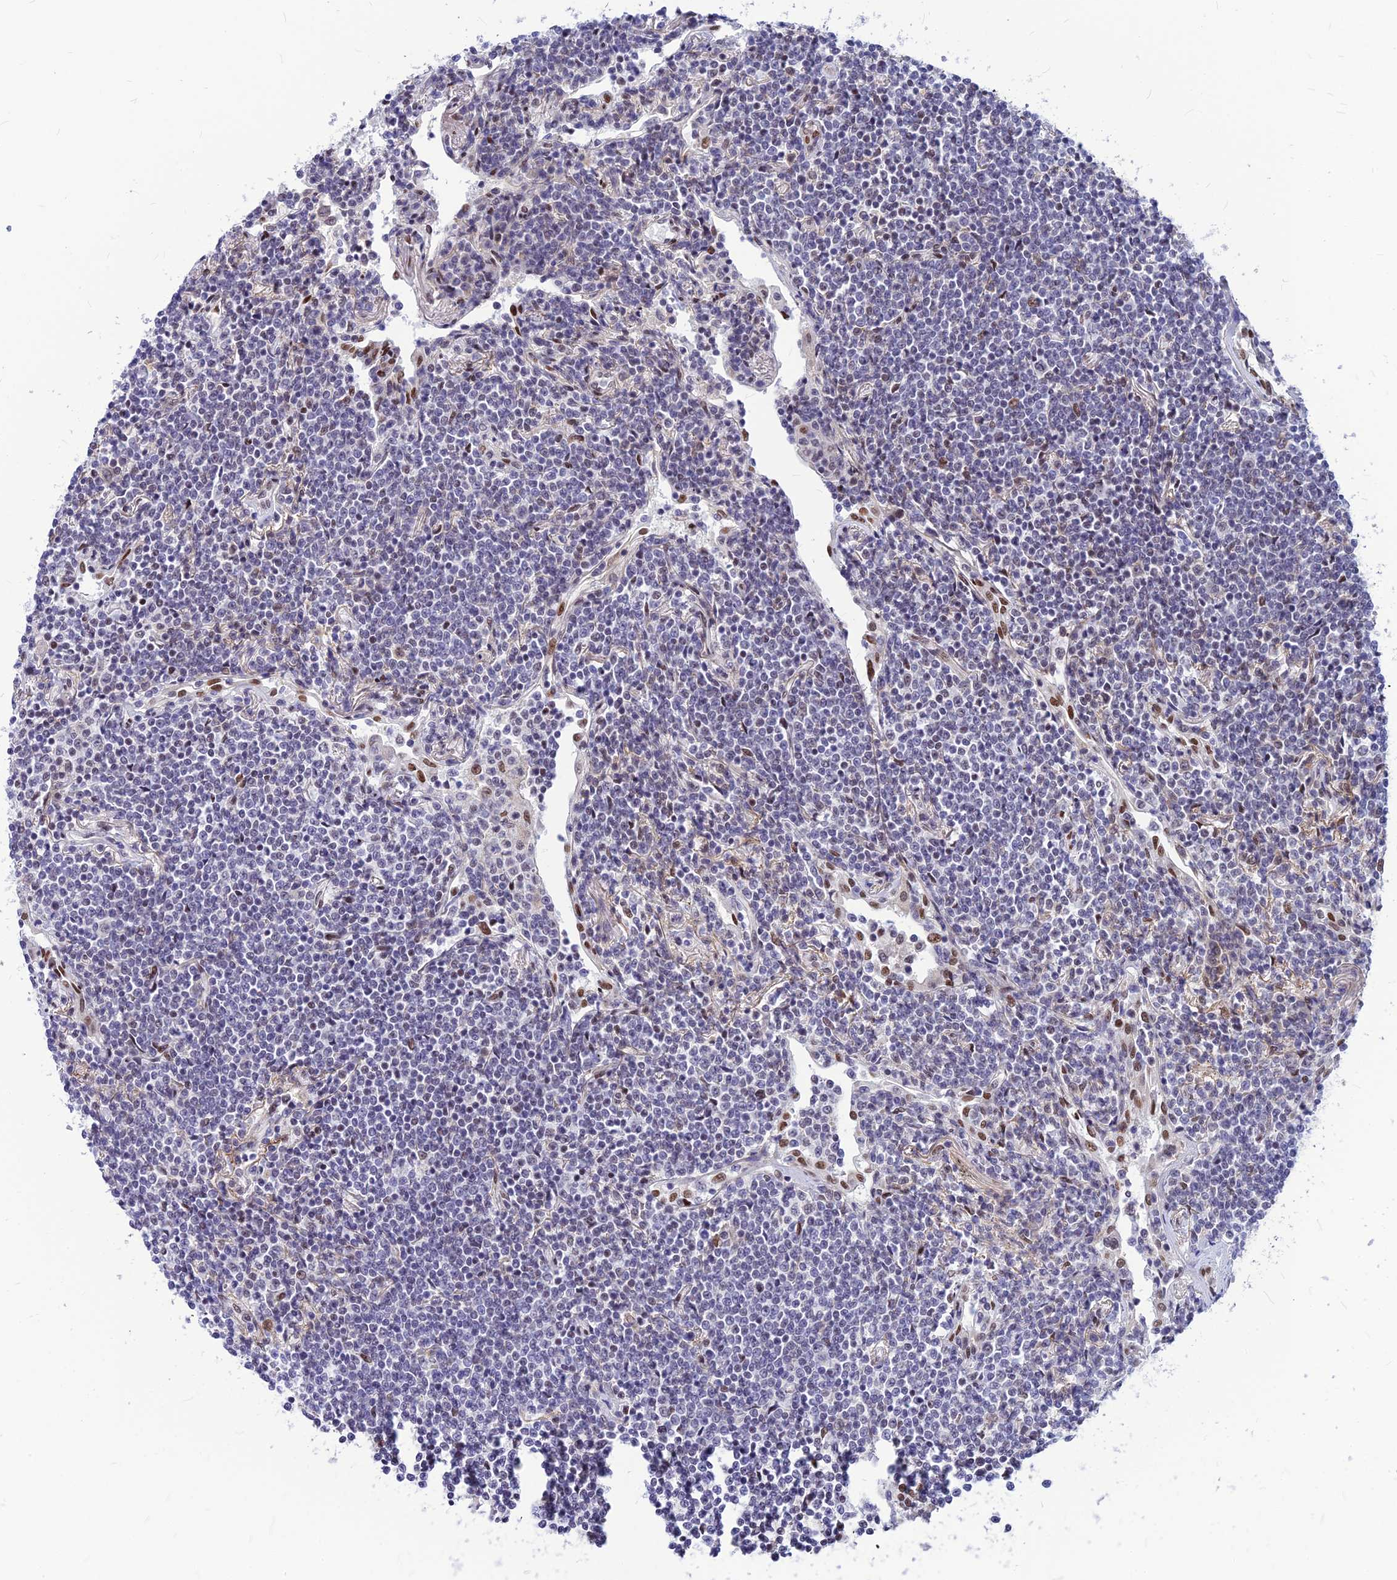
{"staining": {"intensity": "negative", "quantity": "none", "location": "none"}, "tissue": "lymphoma", "cell_type": "Tumor cells", "image_type": "cancer", "snomed": [{"axis": "morphology", "description": "Malignant lymphoma, non-Hodgkin's type, Low grade"}, {"axis": "topography", "description": "Lung"}], "caption": "Tumor cells show no significant protein positivity in lymphoma.", "gene": "KCTD13", "patient": {"sex": "female", "age": 71}}